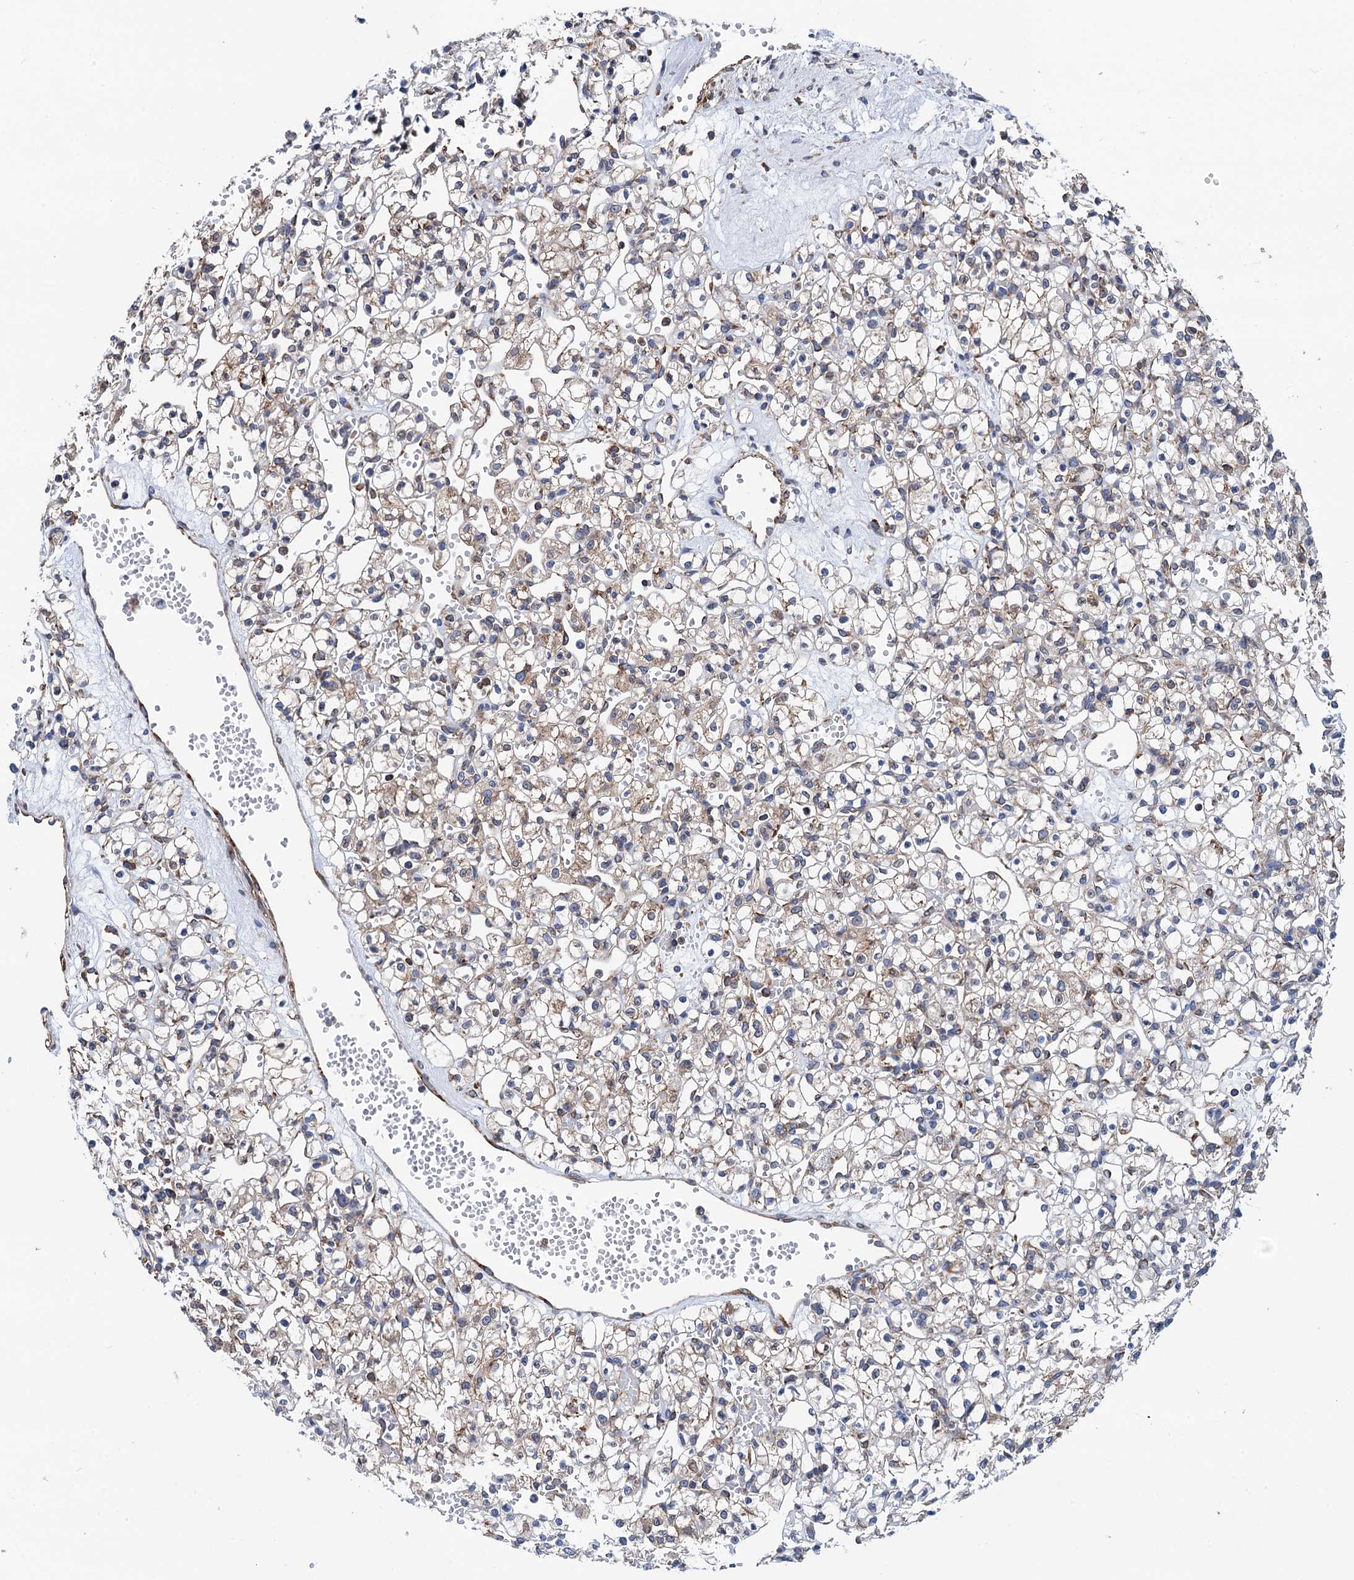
{"staining": {"intensity": "weak", "quantity": "<25%", "location": "cytoplasmic/membranous"}, "tissue": "renal cancer", "cell_type": "Tumor cells", "image_type": "cancer", "snomed": [{"axis": "morphology", "description": "Adenocarcinoma, NOS"}, {"axis": "topography", "description": "Kidney"}], "caption": "Immunohistochemical staining of renal cancer (adenocarcinoma) shows no significant expression in tumor cells.", "gene": "SLC12A7", "patient": {"sex": "female", "age": 59}}